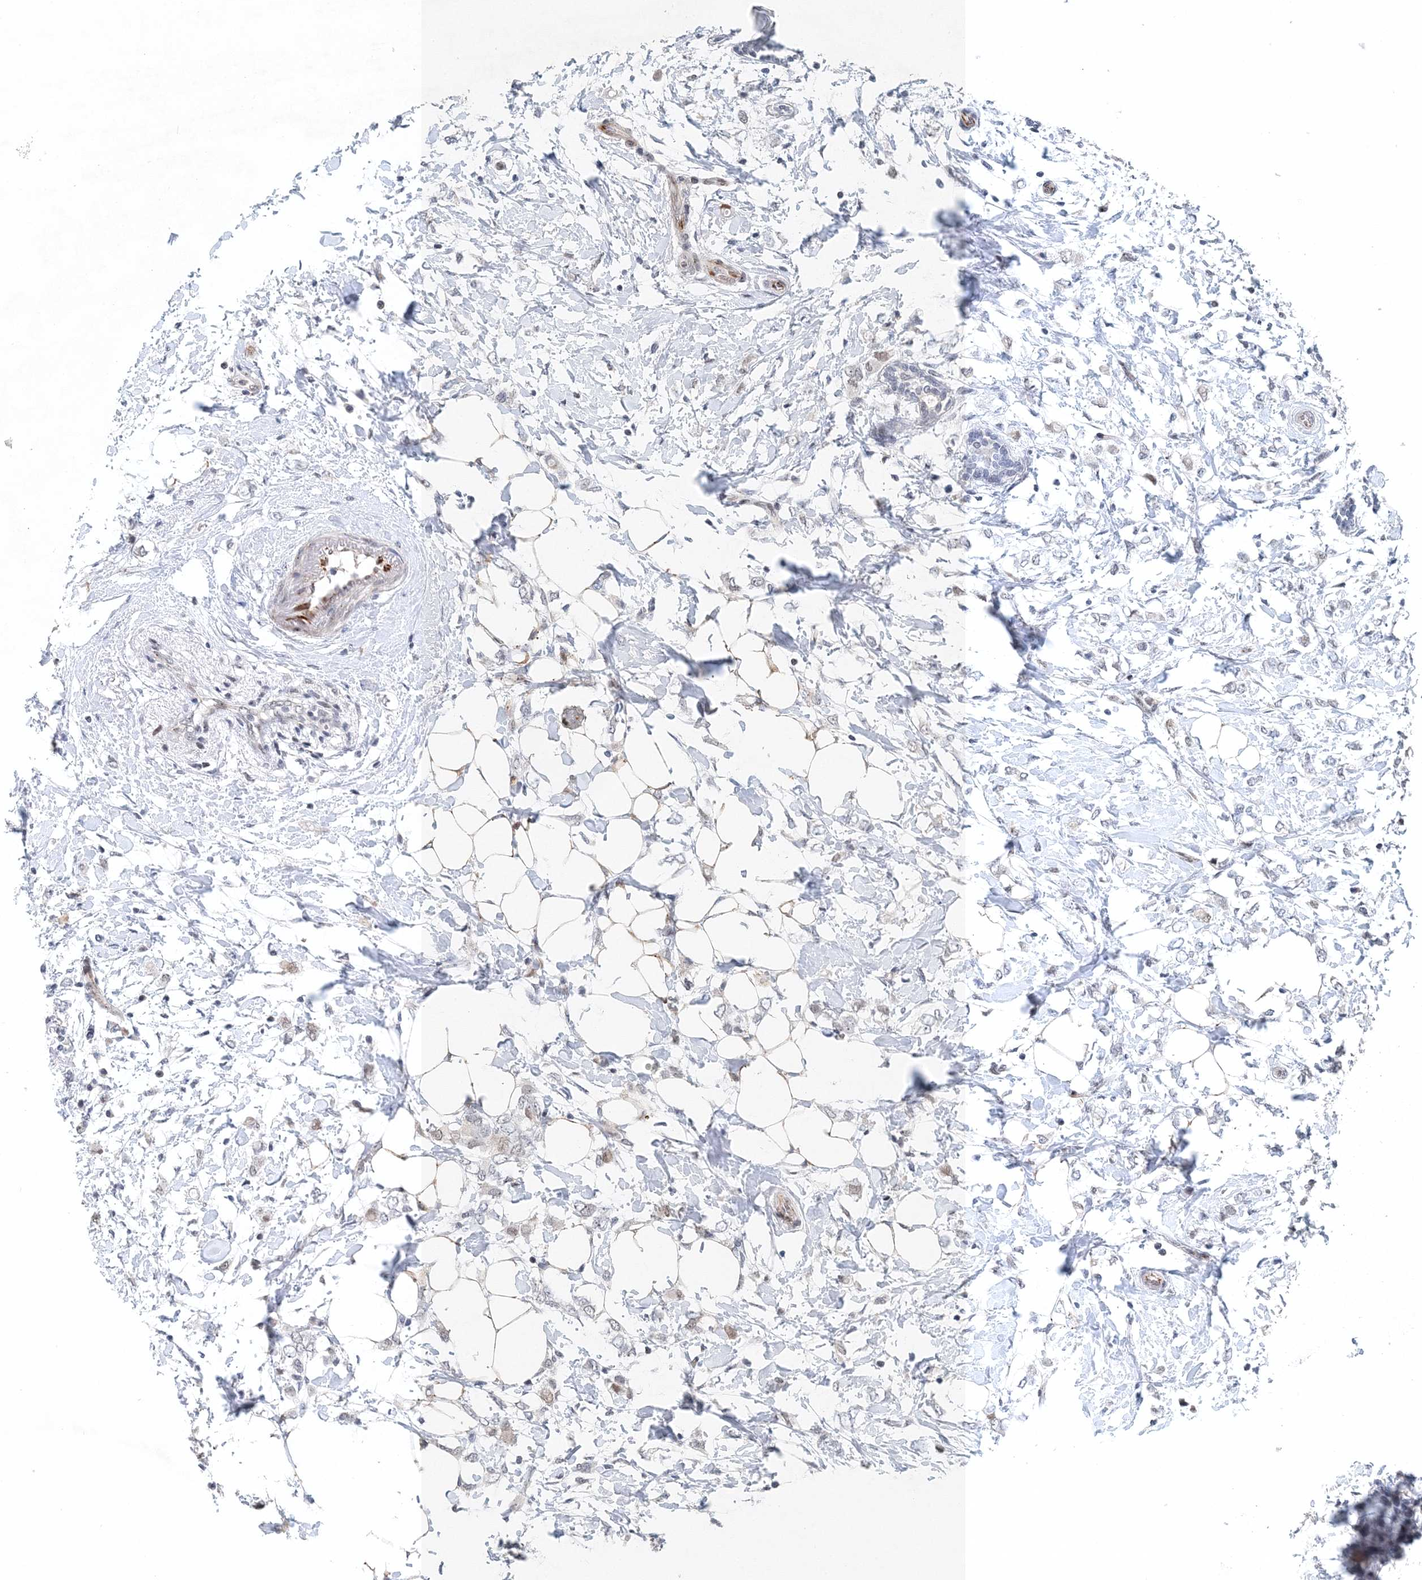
{"staining": {"intensity": "negative", "quantity": "none", "location": "none"}, "tissue": "breast cancer", "cell_type": "Tumor cells", "image_type": "cancer", "snomed": [{"axis": "morphology", "description": "Normal tissue, NOS"}, {"axis": "morphology", "description": "Lobular carcinoma"}, {"axis": "topography", "description": "Breast"}], "caption": "High power microscopy histopathology image of an immunohistochemistry (IHC) micrograph of breast cancer, revealing no significant positivity in tumor cells.", "gene": "UIMC1", "patient": {"sex": "female", "age": 47}}